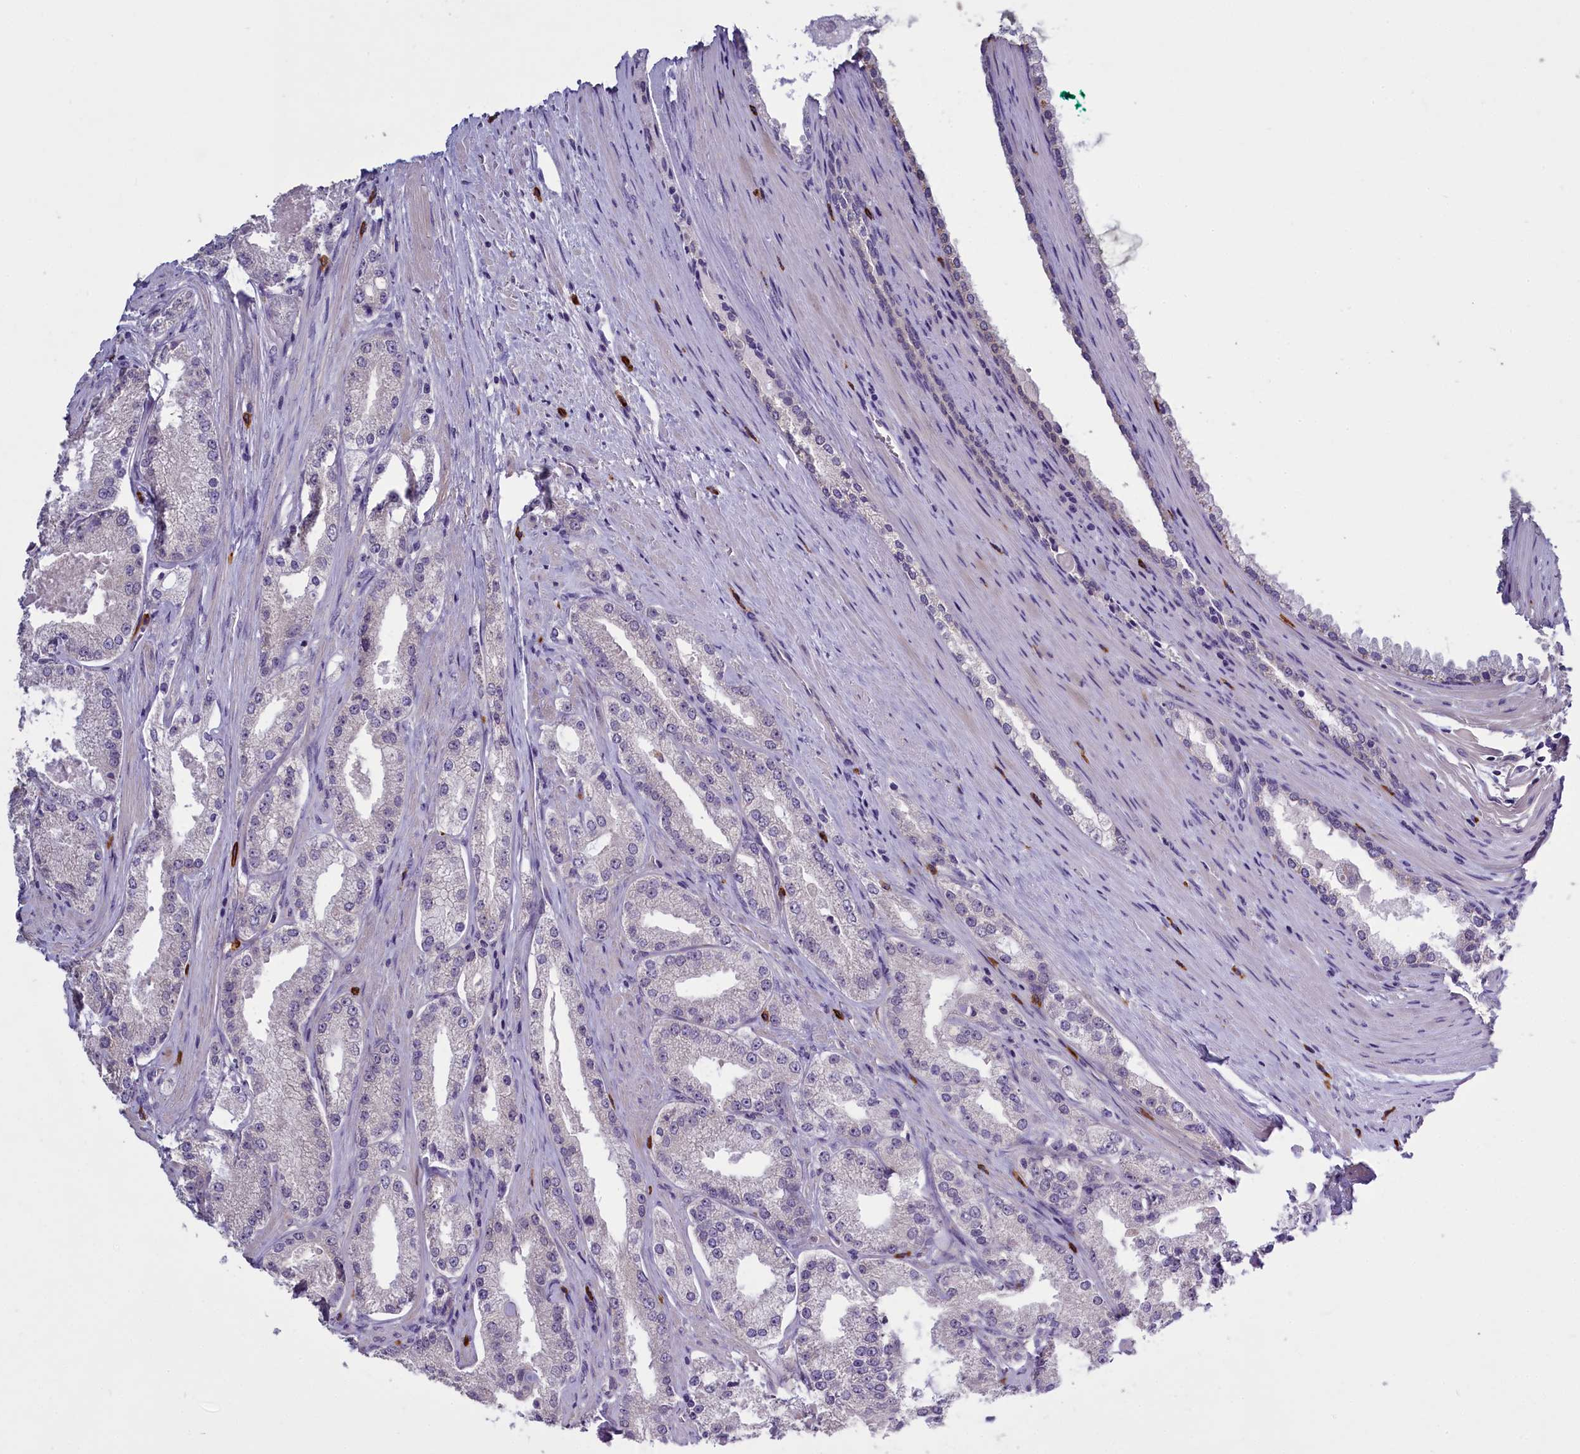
{"staining": {"intensity": "negative", "quantity": "none", "location": "none"}, "tissue": "prostate cancer", "cell_type": "Tumor cells", "image_type": "cancer", "snomed": [{"axis": "morphology", "description": "Adenocarcinoma, Low grade"}, {"axis": "topography", "description": "Prostate"}], "caption": "There is no significant staining in tumor cells of low-grade adenocarcinoma (prostate).", "gene": "ENPP6", "patient": {"sex": "male", "age": 69}}